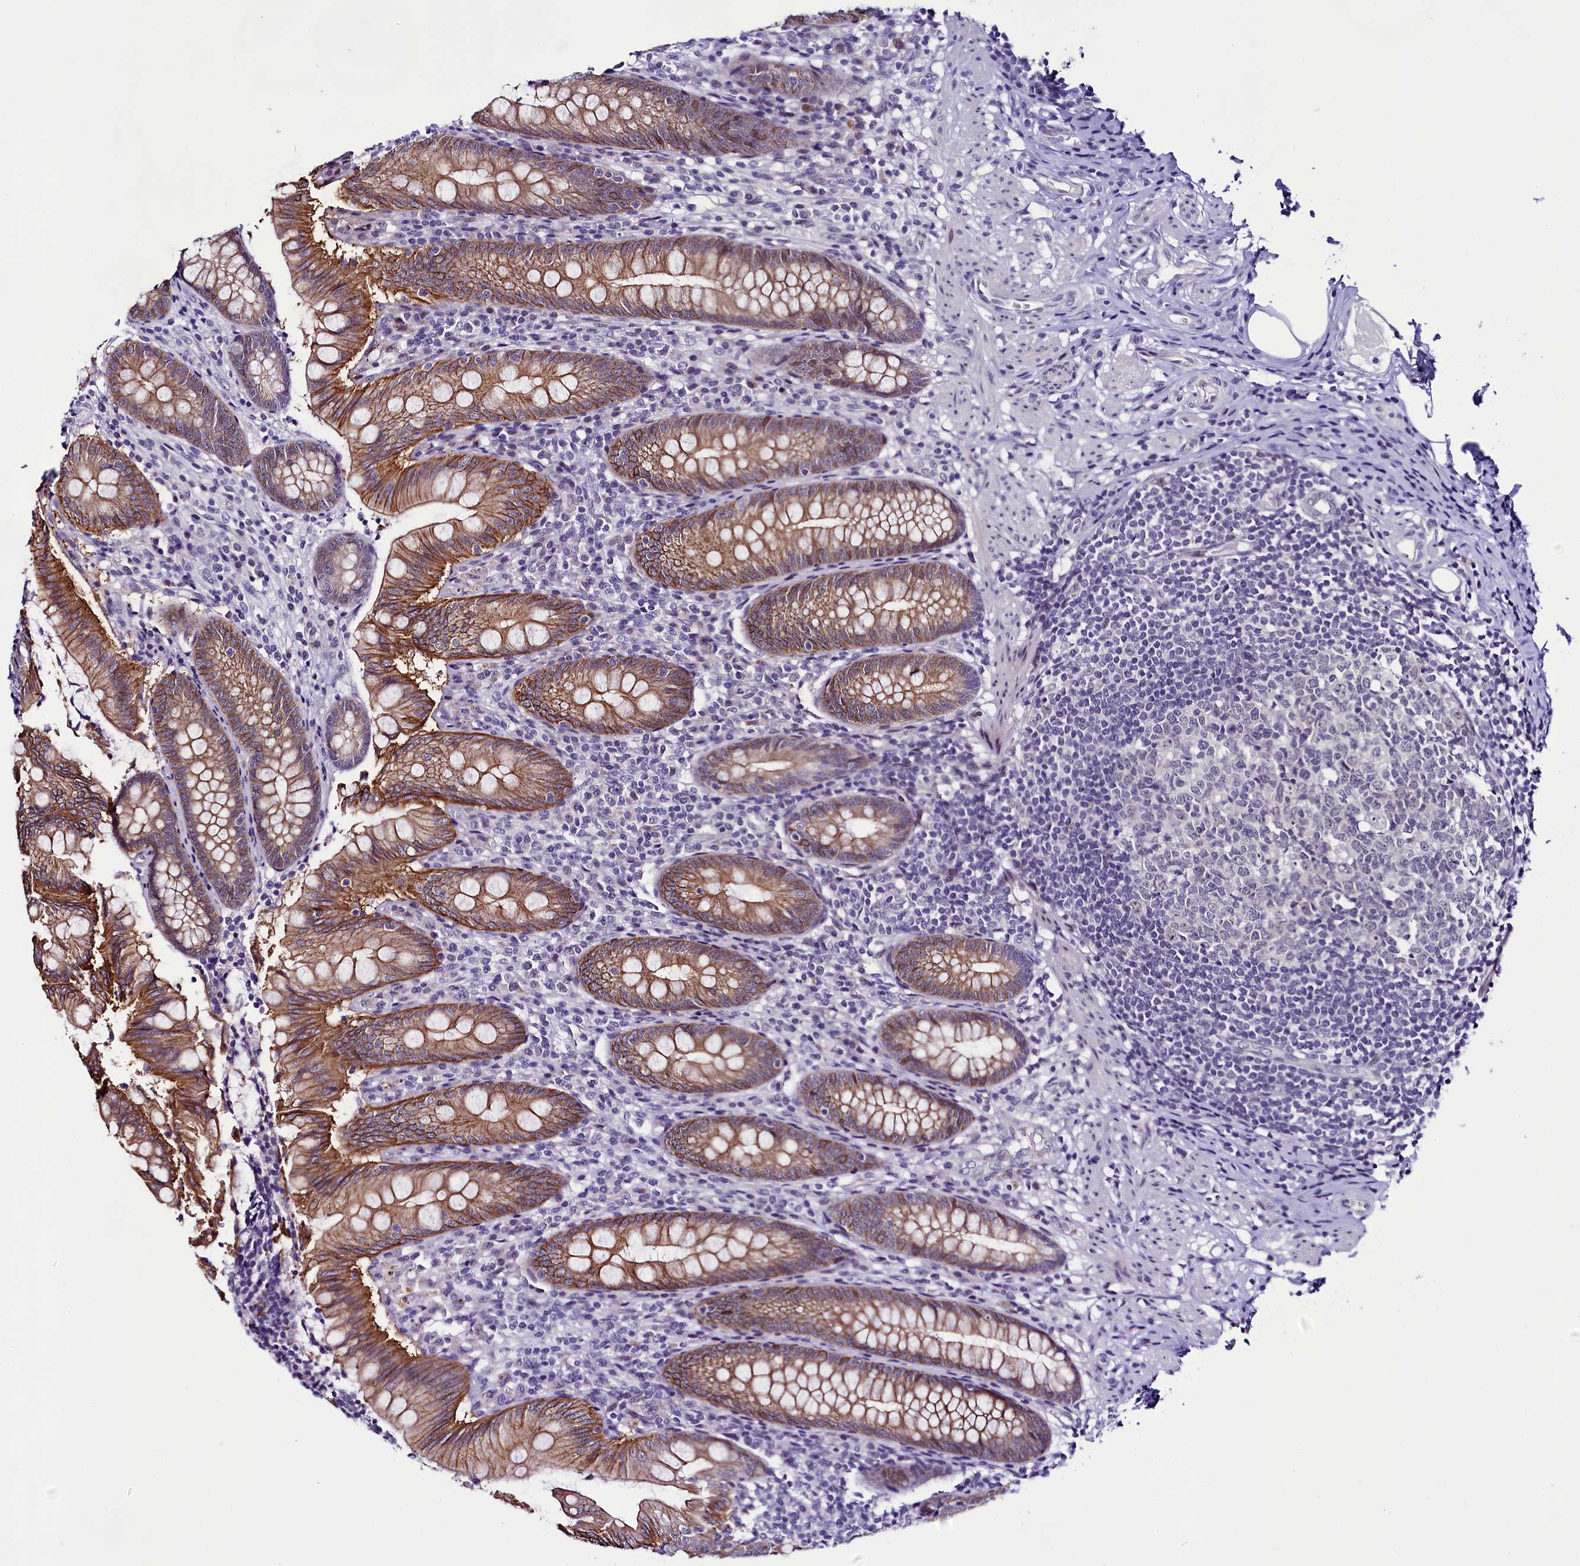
{"staining": {"intensity": "moderate", "quantity": ">75%", "location": "cytoplasmic/membranous"}, "tissue": "appendix", "cell_type": "Glandular cells", "image_type": "normal", "snomed": [{"axis": "morphology", "description": "Normal tissue, NOS"}, {"axis": "topography", "description": "Appendix"}], "caption": "A high-resolution image shows immunohistochemistry (IHC) staining of unremarkable appendix, which demonstrates moderate cytoplasmic/membranous staining in about >75% of glandular cells. Nuclei are stained in blue.", "gene": "CCDC106", "patient": {"sex": "male", "age": 55}}